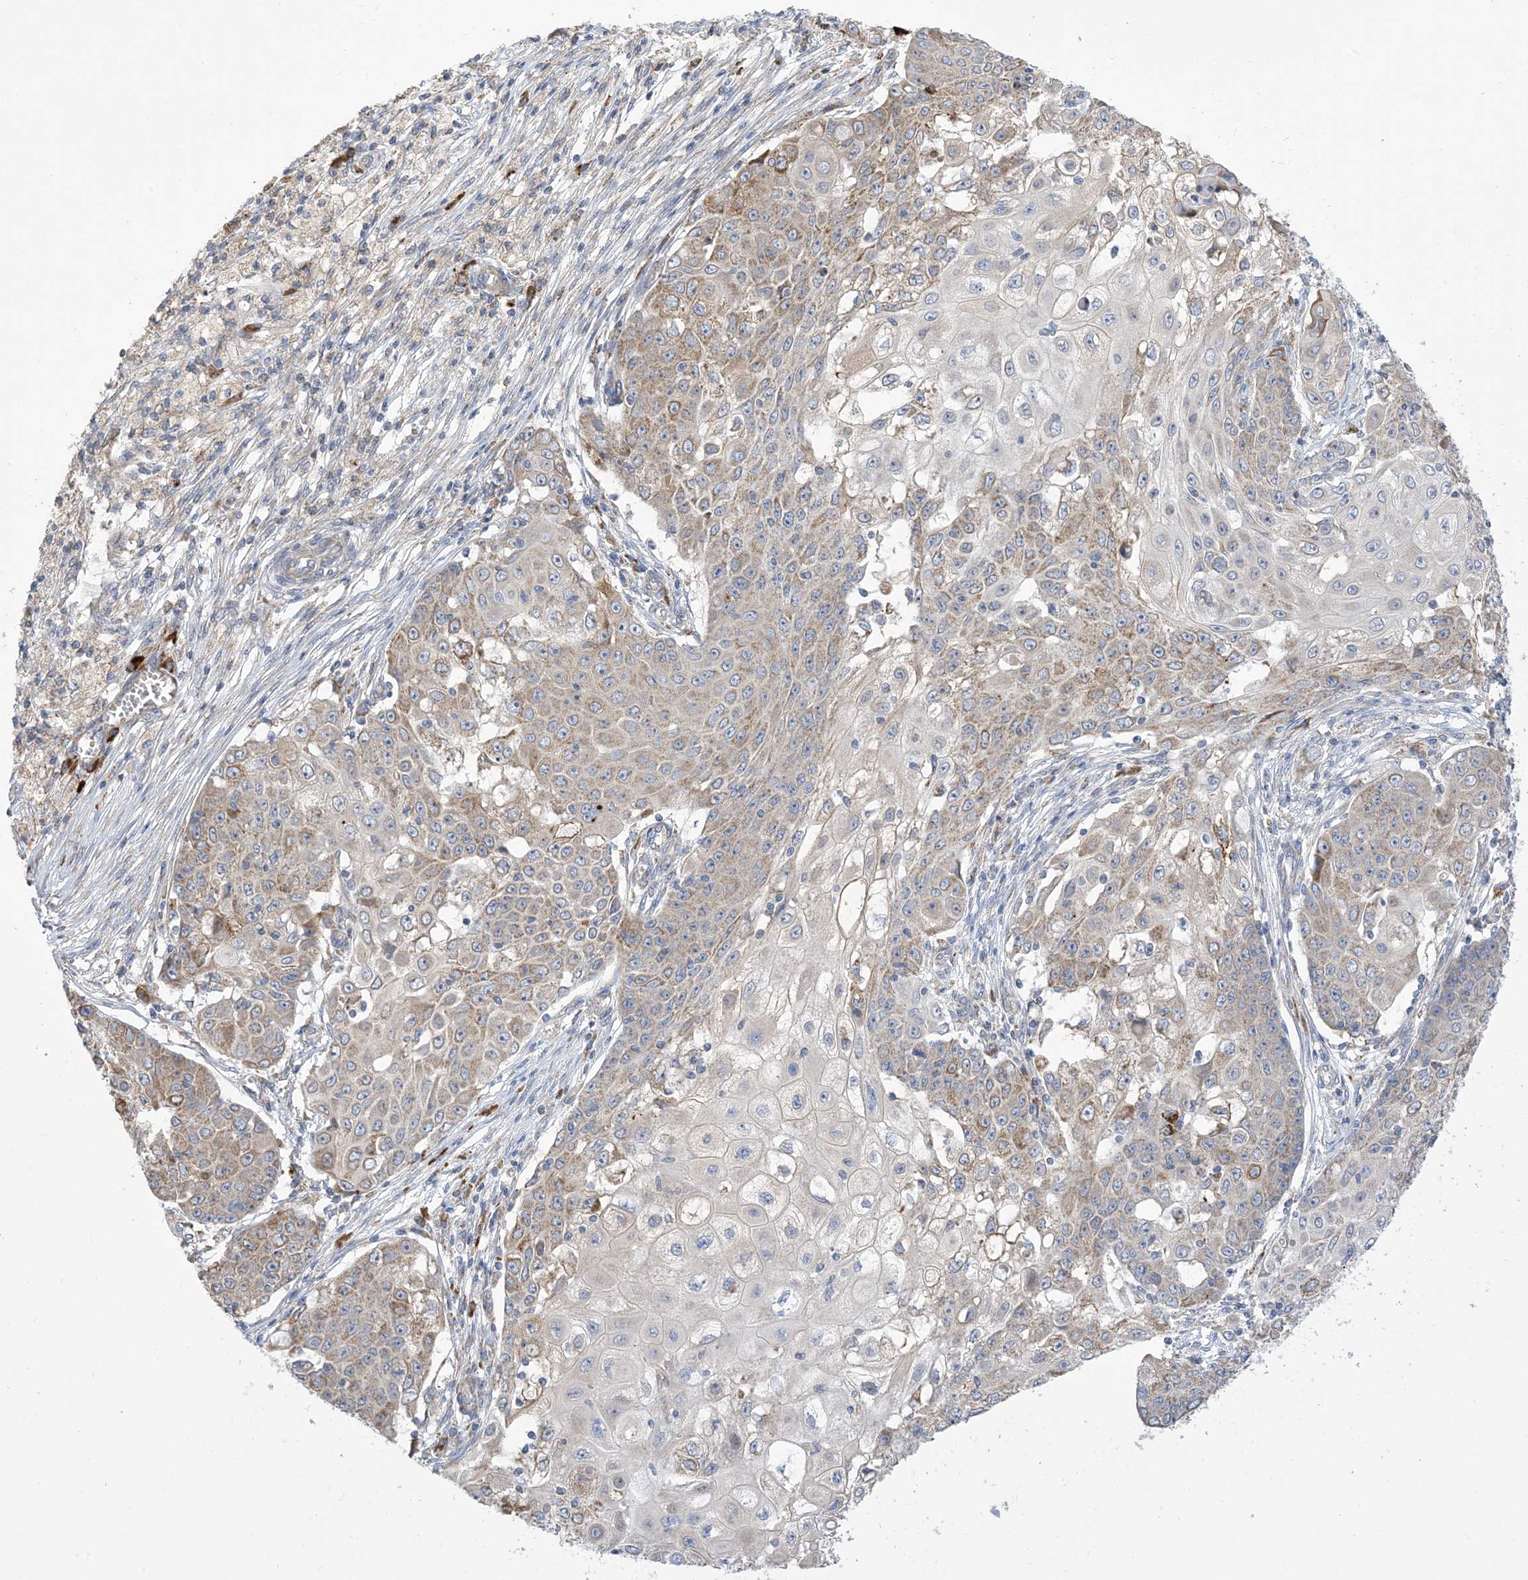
{"staining": {"intensity": "moderate", "quantity": "<25%", "location": "cytoplasmic/membranous"}, "tissue": "ovarian cancer", "cell_type": "Tumor cells", "image_type": "cancer", "snomed": [{"axis": "morphology", "description": "Carcinoma, endometroid"}, {"axis": "topography", "description": "Ovary"}], "caption": "This histopathology image reveals immunohistochemistry (IHC) staining of endometroid carcinoma (ovarian), with low moderate cytoplasmic/membranous staining in about <25% of tumor cells.", "gene": "CLEC16A", "patient": {"sex": "female", "age": 42}}